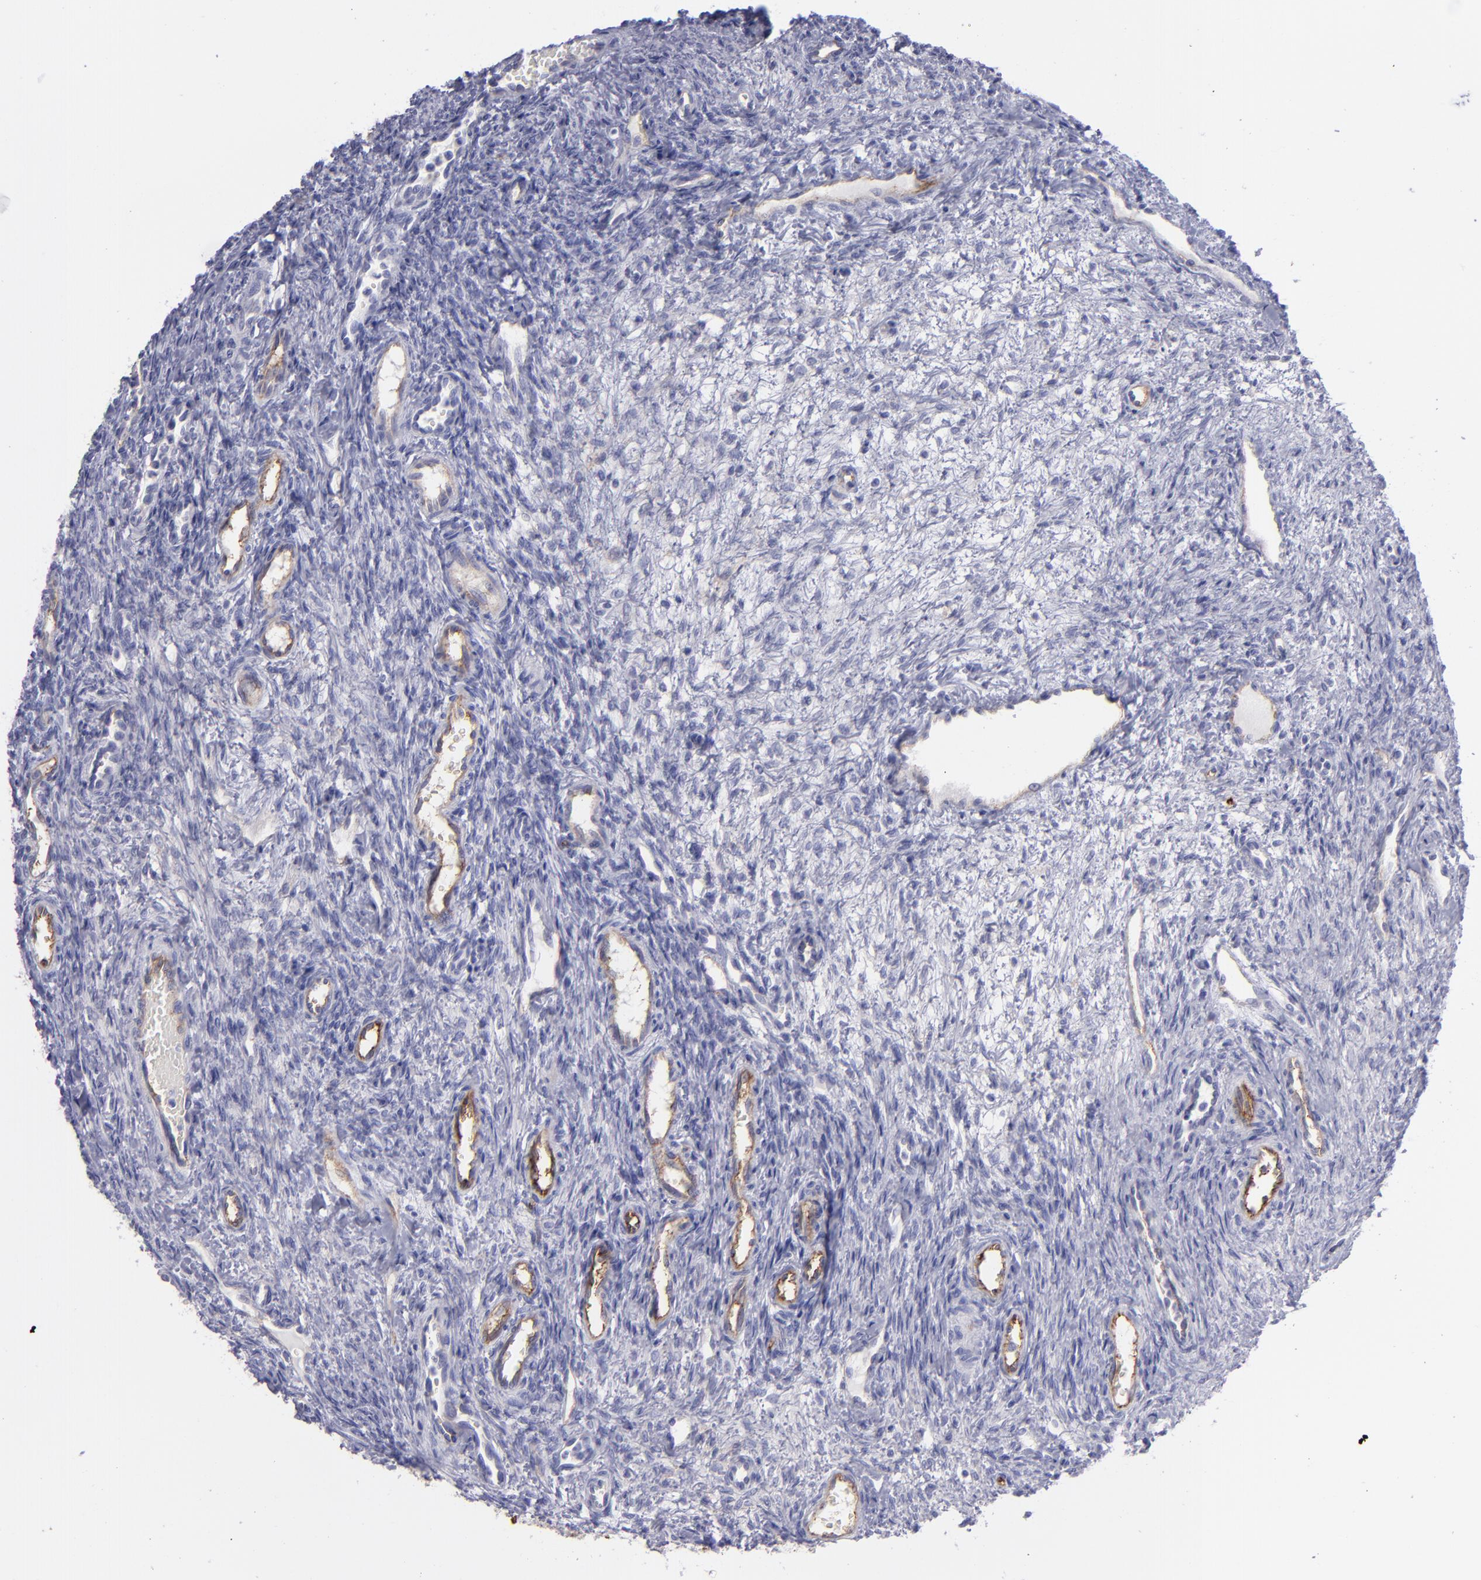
{"staining": {"intensity": "negative", "quantity": "none", "location": "none"}, "tissue": "ovary", "cell_type": "Follicle cells", "image_type": "normal", "snomed": [{"axis": "morphology", "description": "Normal tissue, NOS"}, {"axis": "topography", "description": "Ovary"}], "caption": "DAB (3,3'-diaminobenzidine) immunohistochemical staining of unremarkable human ovary demonstrates no significant positivity in follicle cells.", "gene": "ACE", "patient": {"sex": "female", "age": 33}}